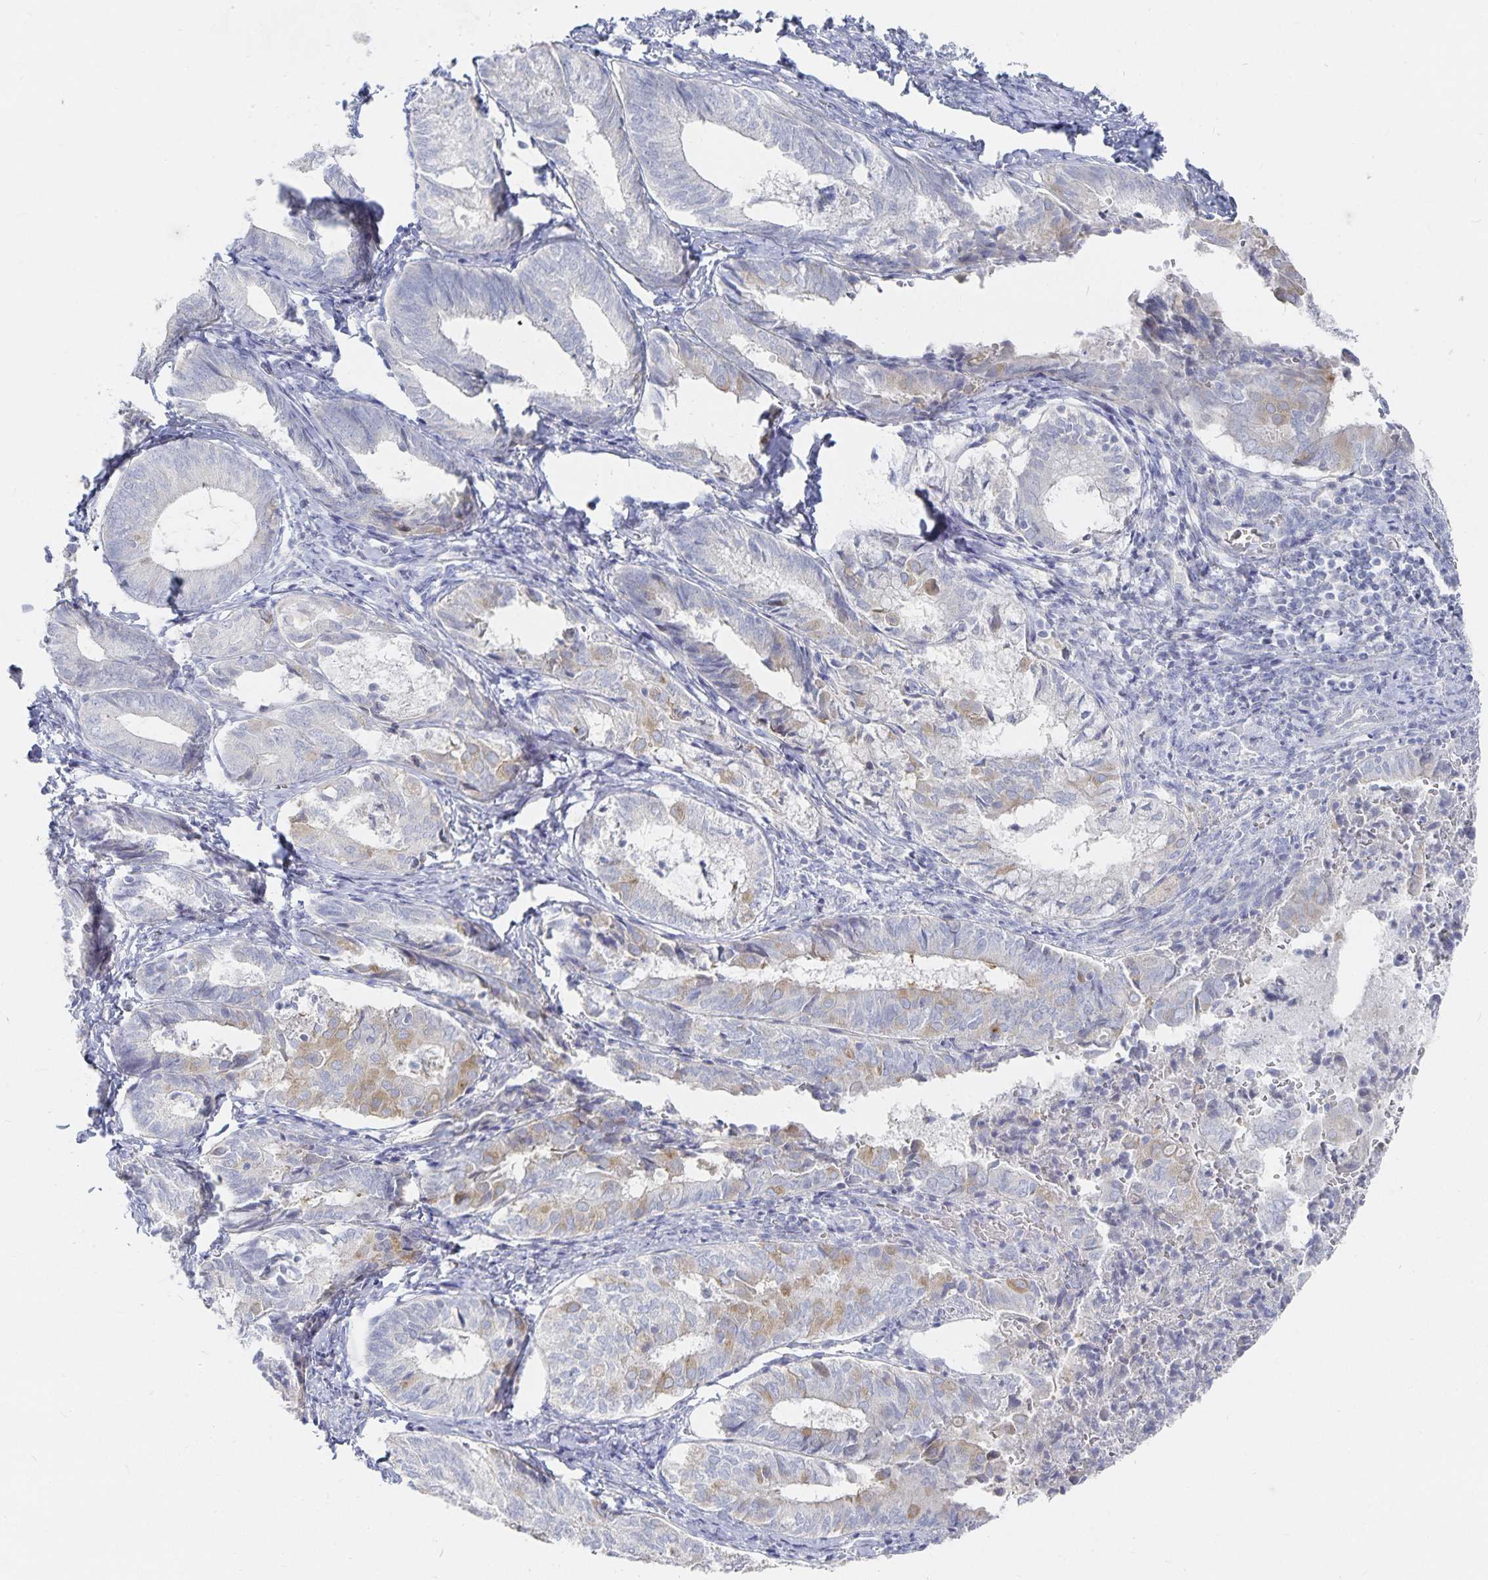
{"staining": {"intensity": "weak", "quantity": "<25%", "location": "cytoplasmic/membranous"}, "tissue": "endometrial cancer", "cell_type": "Tumor cells", "image_type": "cancer", "snomed": [{"axis": "morphology", "description": "Adenocarcinoma, NOS"}, {"axis": "topography", "description": "Endometrium"}], "caption": "Tumor cells are negative for protein expression in human endometrial cancer (adenocarcinoma). (DAB (3,3'-diaminobenzidine) IHC visualized using brightfield microscopy, high magnification).", "gene": "DNAH9", "patient": {"sex": "female", "age": 87}}